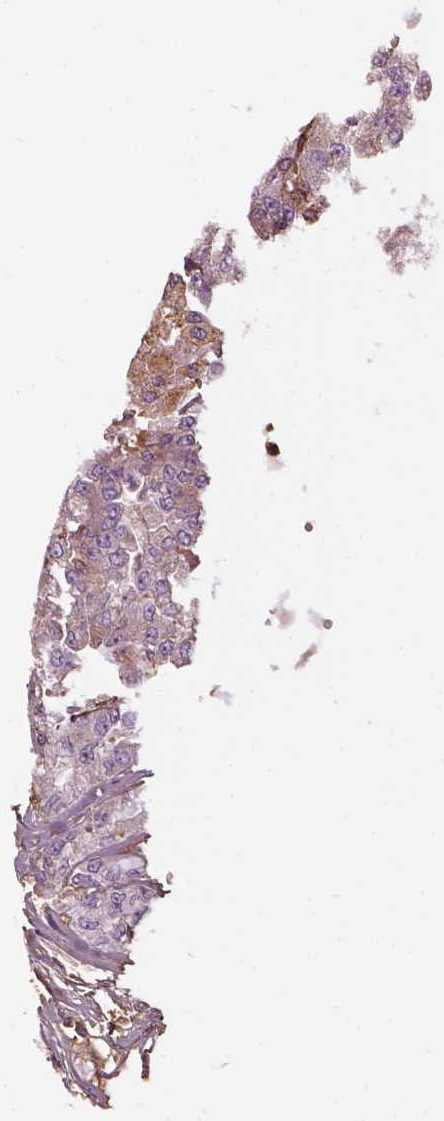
{"staining": {"intensity": "moderate", "quantity": "<25%", "location": "cytoplasmic/membranous"}, "tissue": "head and neck cancer", "cell_type": "Tumor cells", "image_type": "cancer", "snomed": [{"axis": "morphology", "description": "Adenocarcinoma, NOS"}, {"axis": "topography", "description": "Head-Neck"}], "caption": "An immunohistochemistry (IHC) micrograph of neoplastic tissue is shown. Protein staining in brown labels moderate cytoplasmic/membranous positivity in adenocarcinoma (head and neck) within tumor cells. The staining was performed using DAB (3,3'-diaminobenzidine), with brown indicating positive protein expression. Nuclei are stained blue with hematoxylin.", "gene": "COL6A2", "patient": {"sex": "male", "age": 64}}